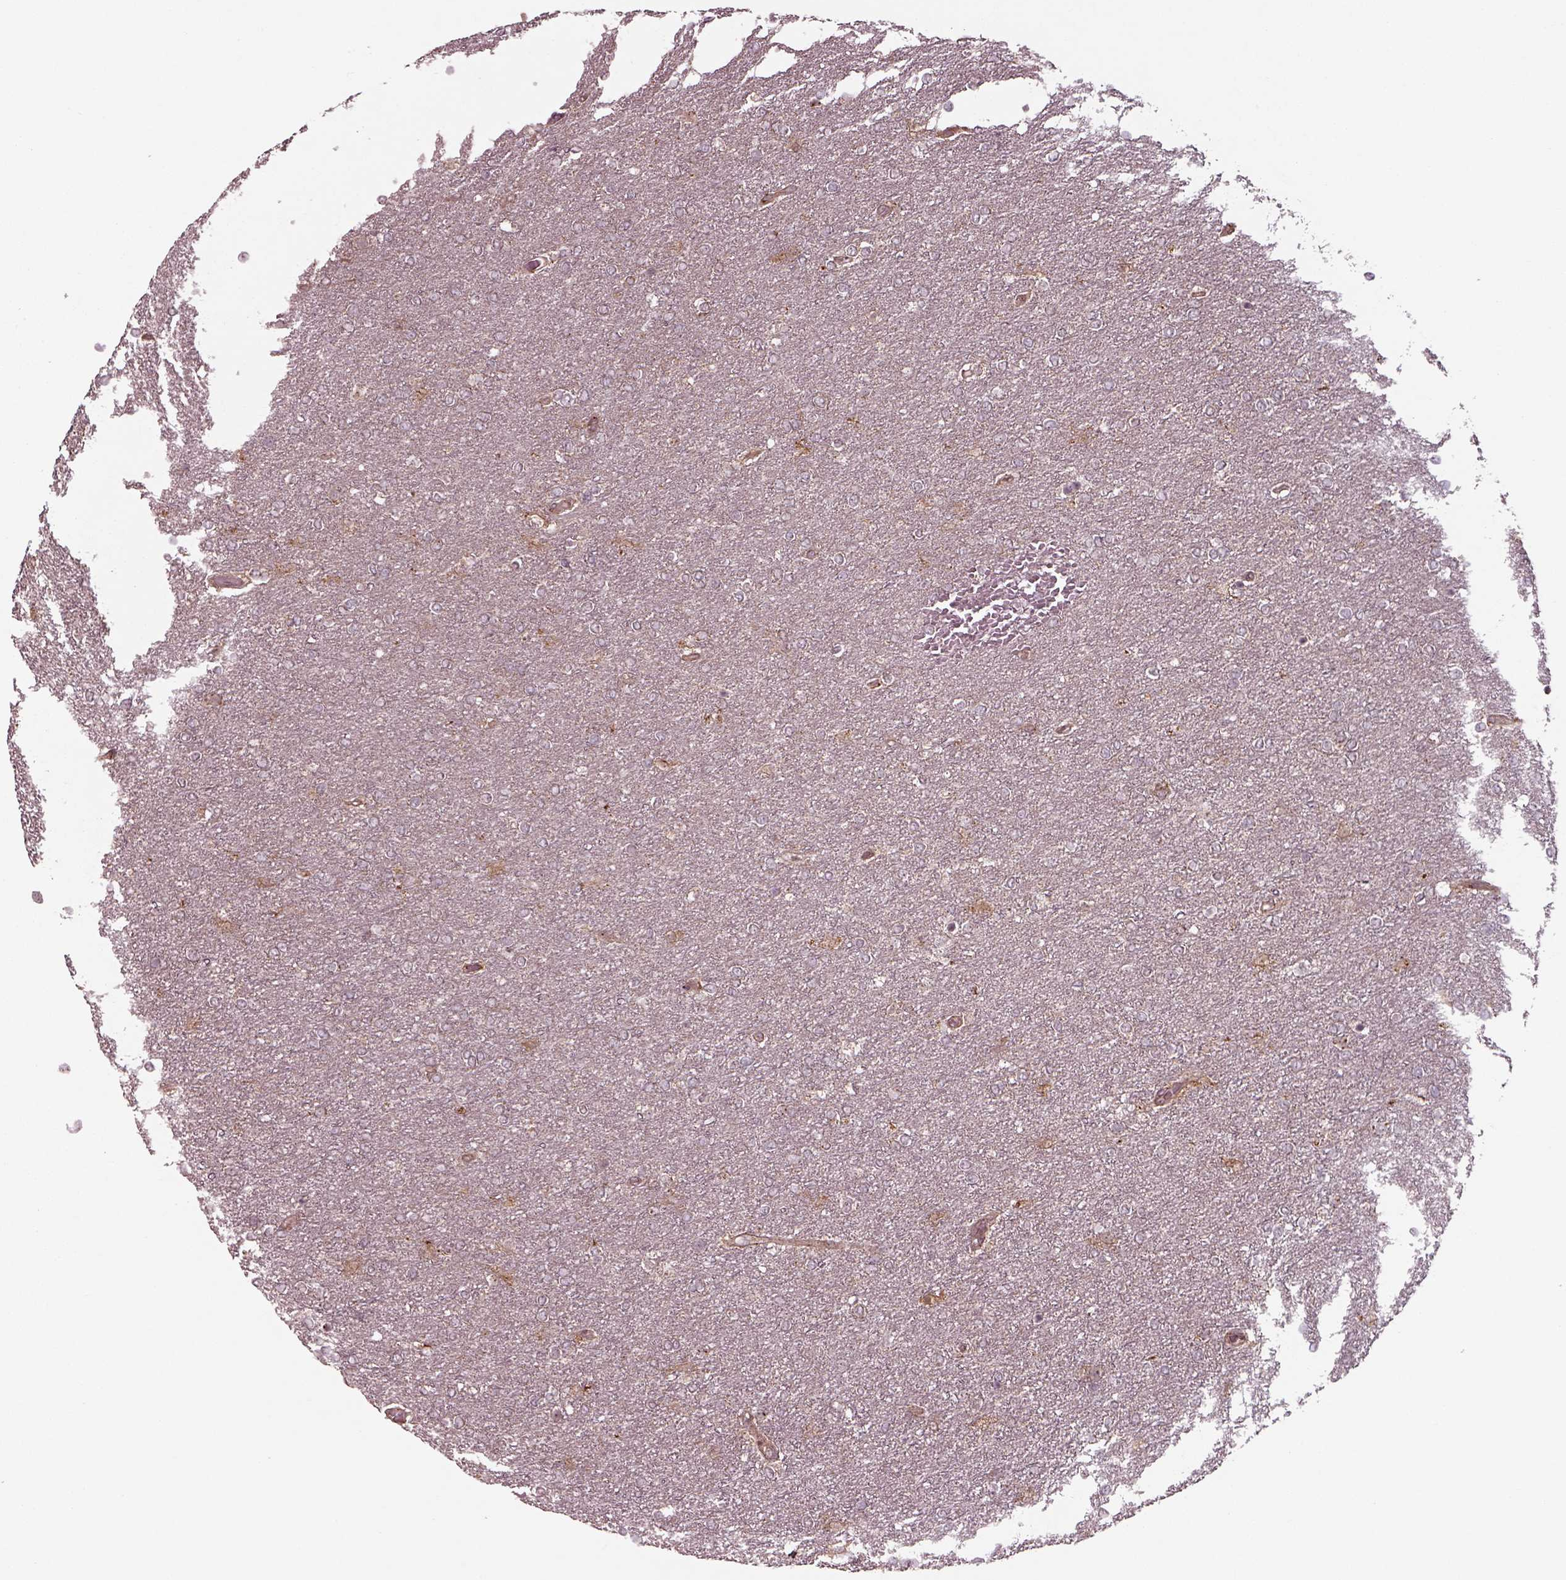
{"staining": {"intensity": "negative", "quantity": "none", "location": "none"}, "tissue": "glioma", "cell_type": "Tumor cells", "image_type": "cancer", "snomed": [{"axis": "morphology", "description": "Glioma, malignant, High grade"}, {"axis": "topography", "description": "Brain"}], "caption": "The micrograph exhibits no staining of tumor cells in glioma.", "gene": "CHMP3", "patient": {"sex": "female", "age": 61}}